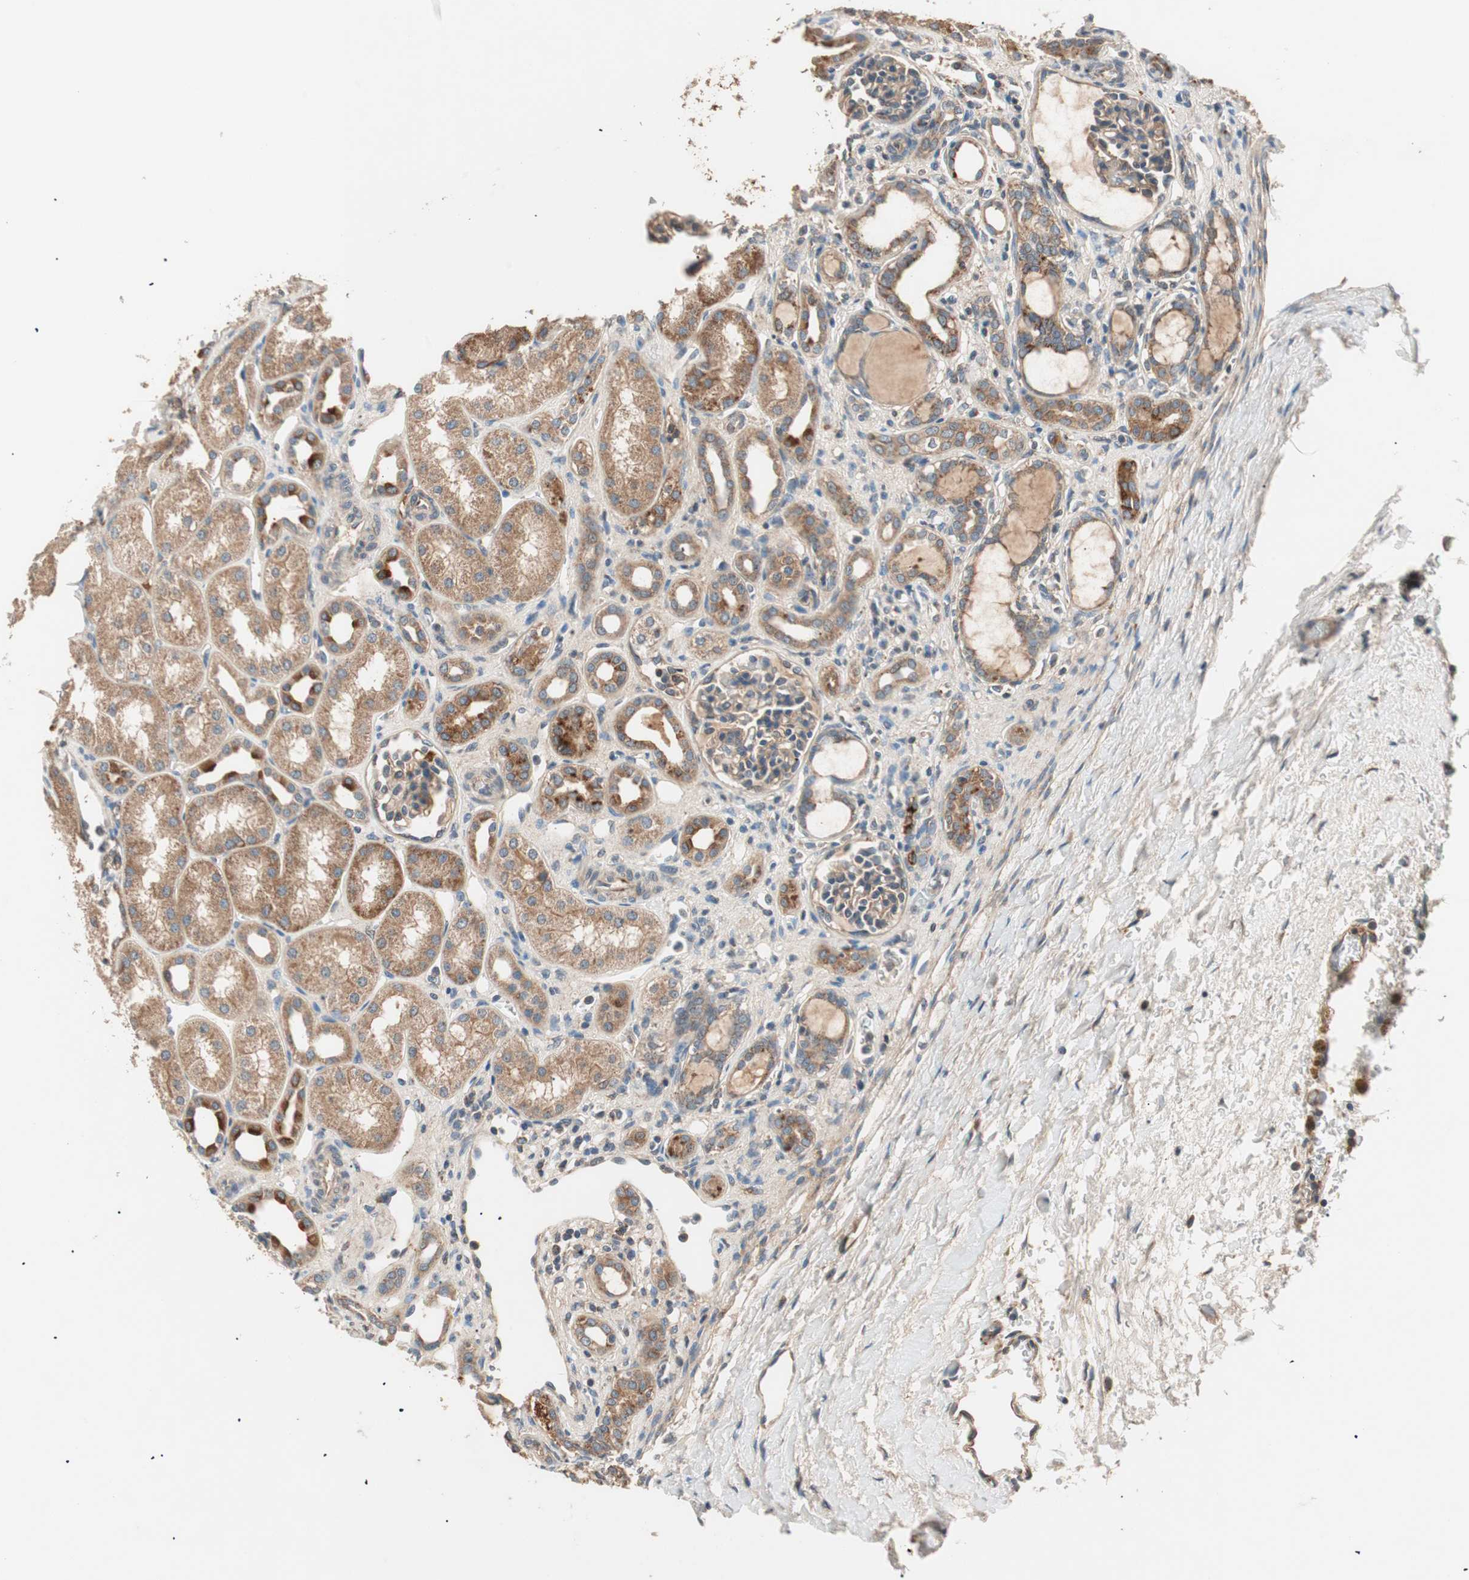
{"staining": {"intensity": "moderate", "quantity": ">75%", "location": "cytoplasmic/membranous"}, "tissue": "kidney", "cell_type": "Cells in glomeruli", "image_type": "normal", "snomed": [{"axis": "morphology", "description": "Normal tissue, NOS"}, {"axis": "topography", "description": "Kidney"}], "caption": "Protein expression analysis of unremarkable kidney exhibits moderate cytoplasmic/membranous staining in approximately >75% of cells in glomeruli. The protein is stained brown, and the nuclei are stained in blue (DAB IHC with brightfield microscopy, high magnification).", "gene": "HPN", "patient": {"sex": "male", "age": 7}}